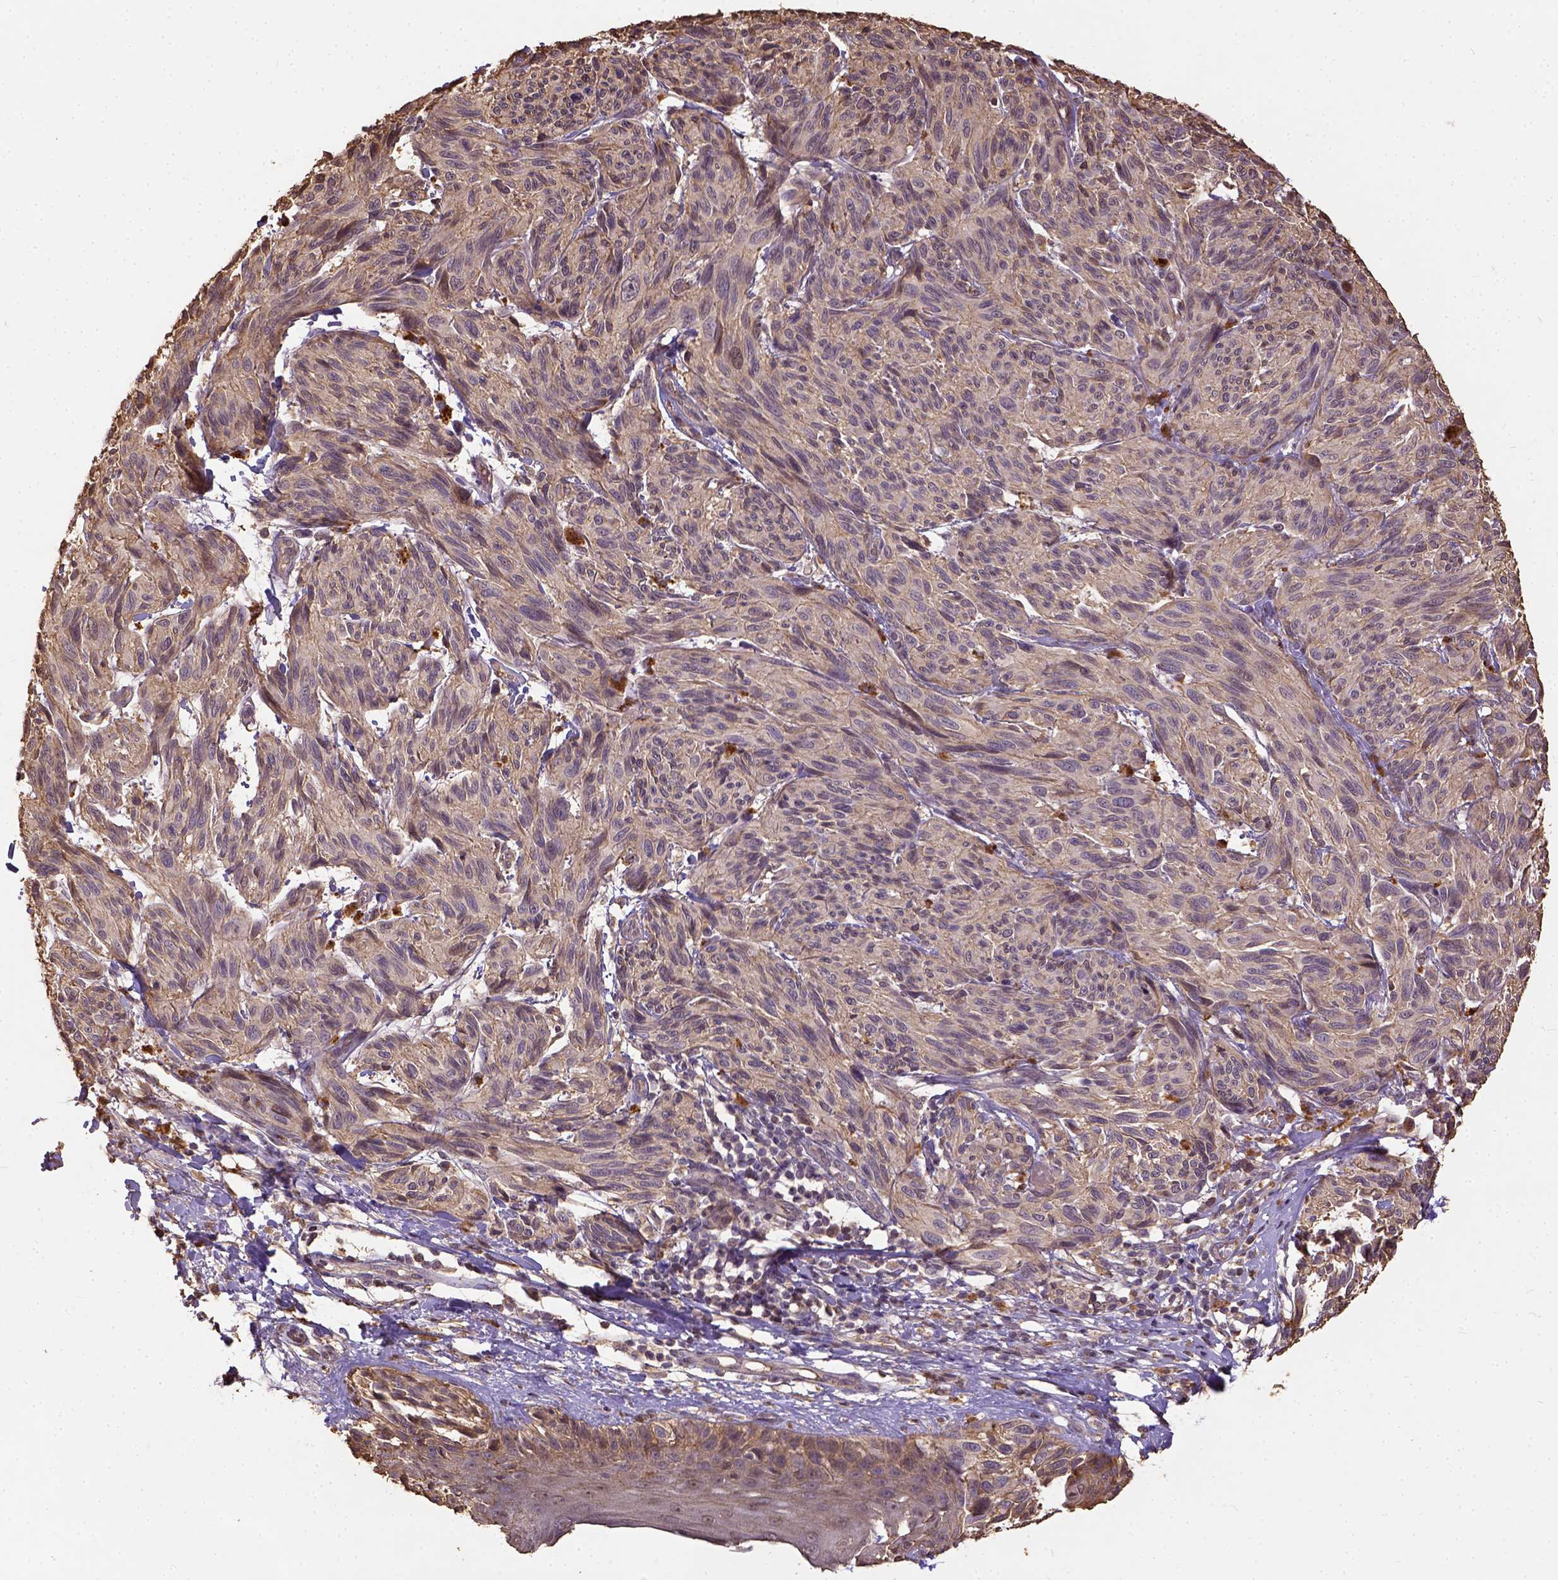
{"staining": {"intensity": "weak", "quantity": ">75%", "location": "cytoplasmic/membranous"}, "tissue": "melanoma", "cell_type": "Tumor cells", "image_type": "cancer", "snomed": [{"axis": "morphology", "description": "Malignant melanoma, NOS"}, {"axis": "topography", "description": "Skin"}], "caption": "Immunohistochemical staining of human melanoma shows weak cytoplasmic/membranous protein staining in about >75% of tumor cells. Nuclei are stained in blue.", "gene": "ATP1B3", "patient": {"sex": "male", "age": 79}}